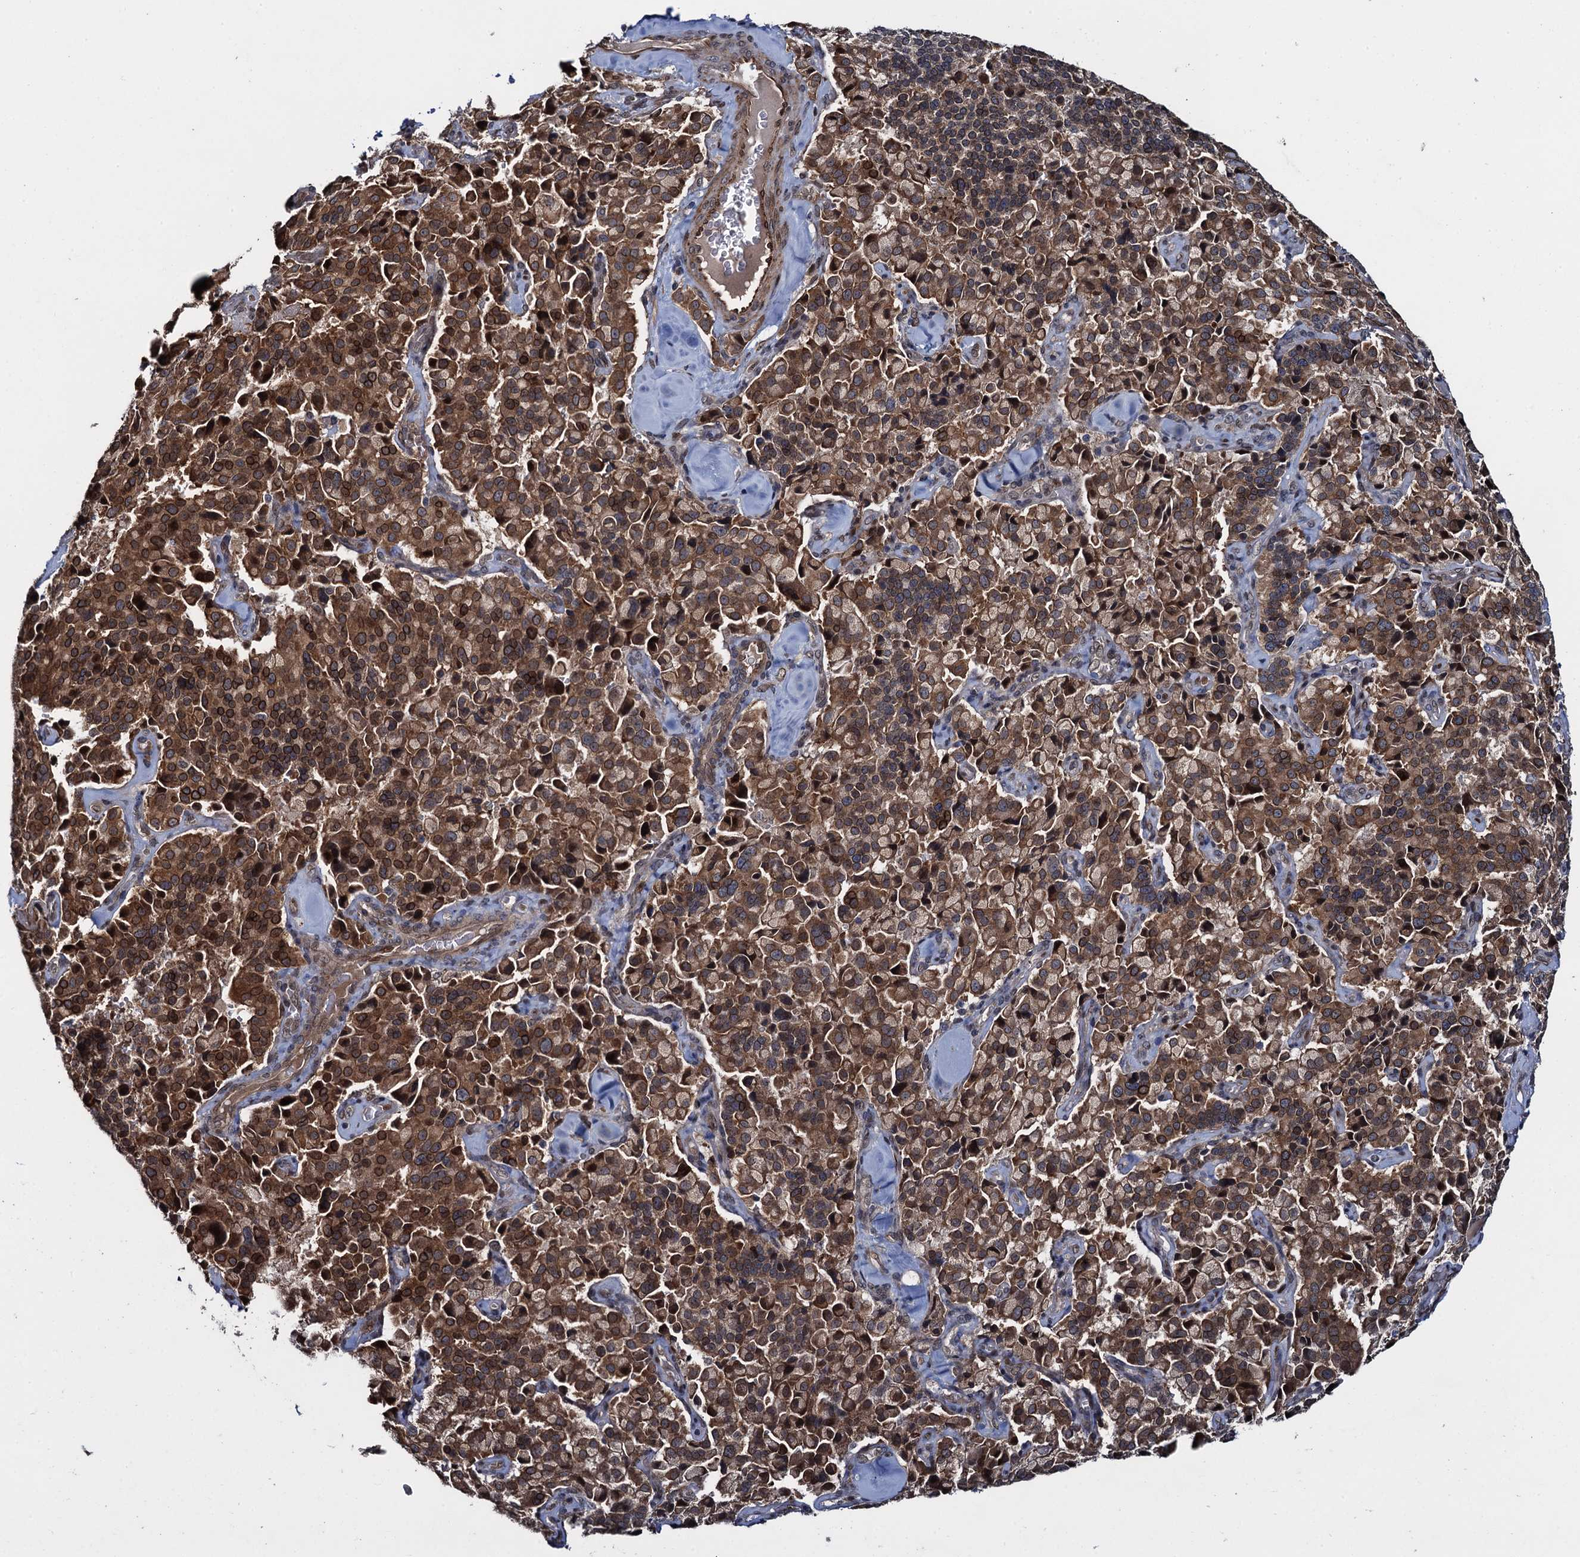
{"staining": {"intensity": "strong", "quantity": ">75%", "location": "cytoplasmic/membranous,nuclear"}, "tissue": "pancreatic cancer", "cell_type": "Tumor cells", "image_type": "cancer", "snomed": [{"axis": "morphology", "description": "Adenocarcinoma, NOS"}, {"axis": "topography", "description": "Pancreas"}], "caption": "A photomicrograph of adenocarcinoma (pancreatic) stained for a protein shows strong cytoplasmic/membranous and nuclear brown staining in tumor cells. (DAB (3,3'-diaminobenzidine) IHC with brightfield microscopy, high magnification).", "gene": "EVX2", "patient": {"sex": "male", "age": 65}}